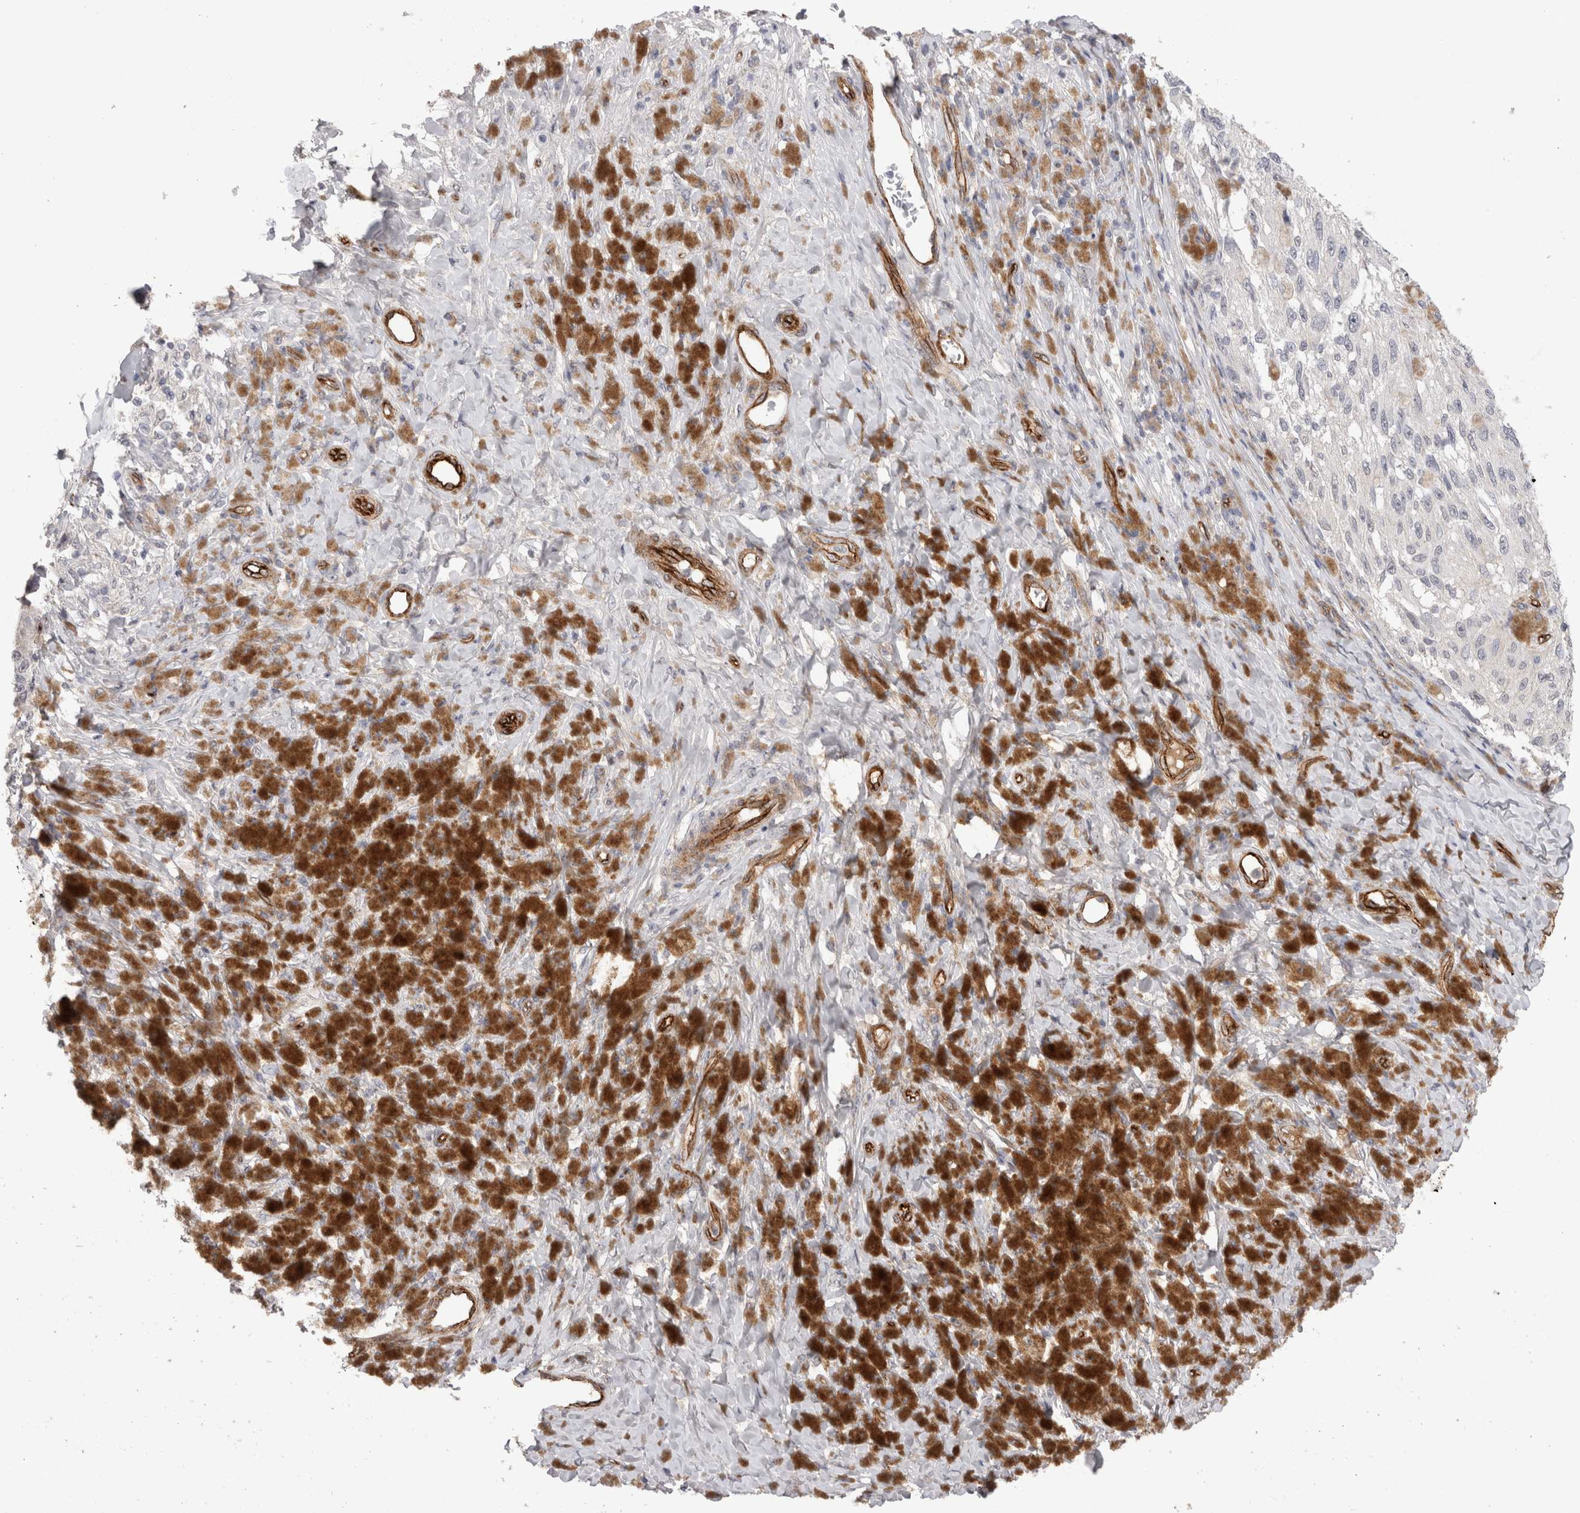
{"staining": {"intensity": "negative", "quantity": "none", "location": "none"}, "tissue": "melanoma", "cell_type": "Tumor cells", "image_type": "cancer", "snomed": [{"axis": "morphology", "description": "Malignant melanoma, NOS"}, {"axis": "topography", "description": "Skin"}], "caption": "Protein analysis of melanoma exhibits no significant staining in tumor cells. Brightfield microscopy of immunohistochemistry stained with DAB (3,3'-diaminobenzidine) (brown) and hematoxylin (blue), captured at high magnification.", "gene": "CDH13", "patient": {"sex": "female", "age": 73}}